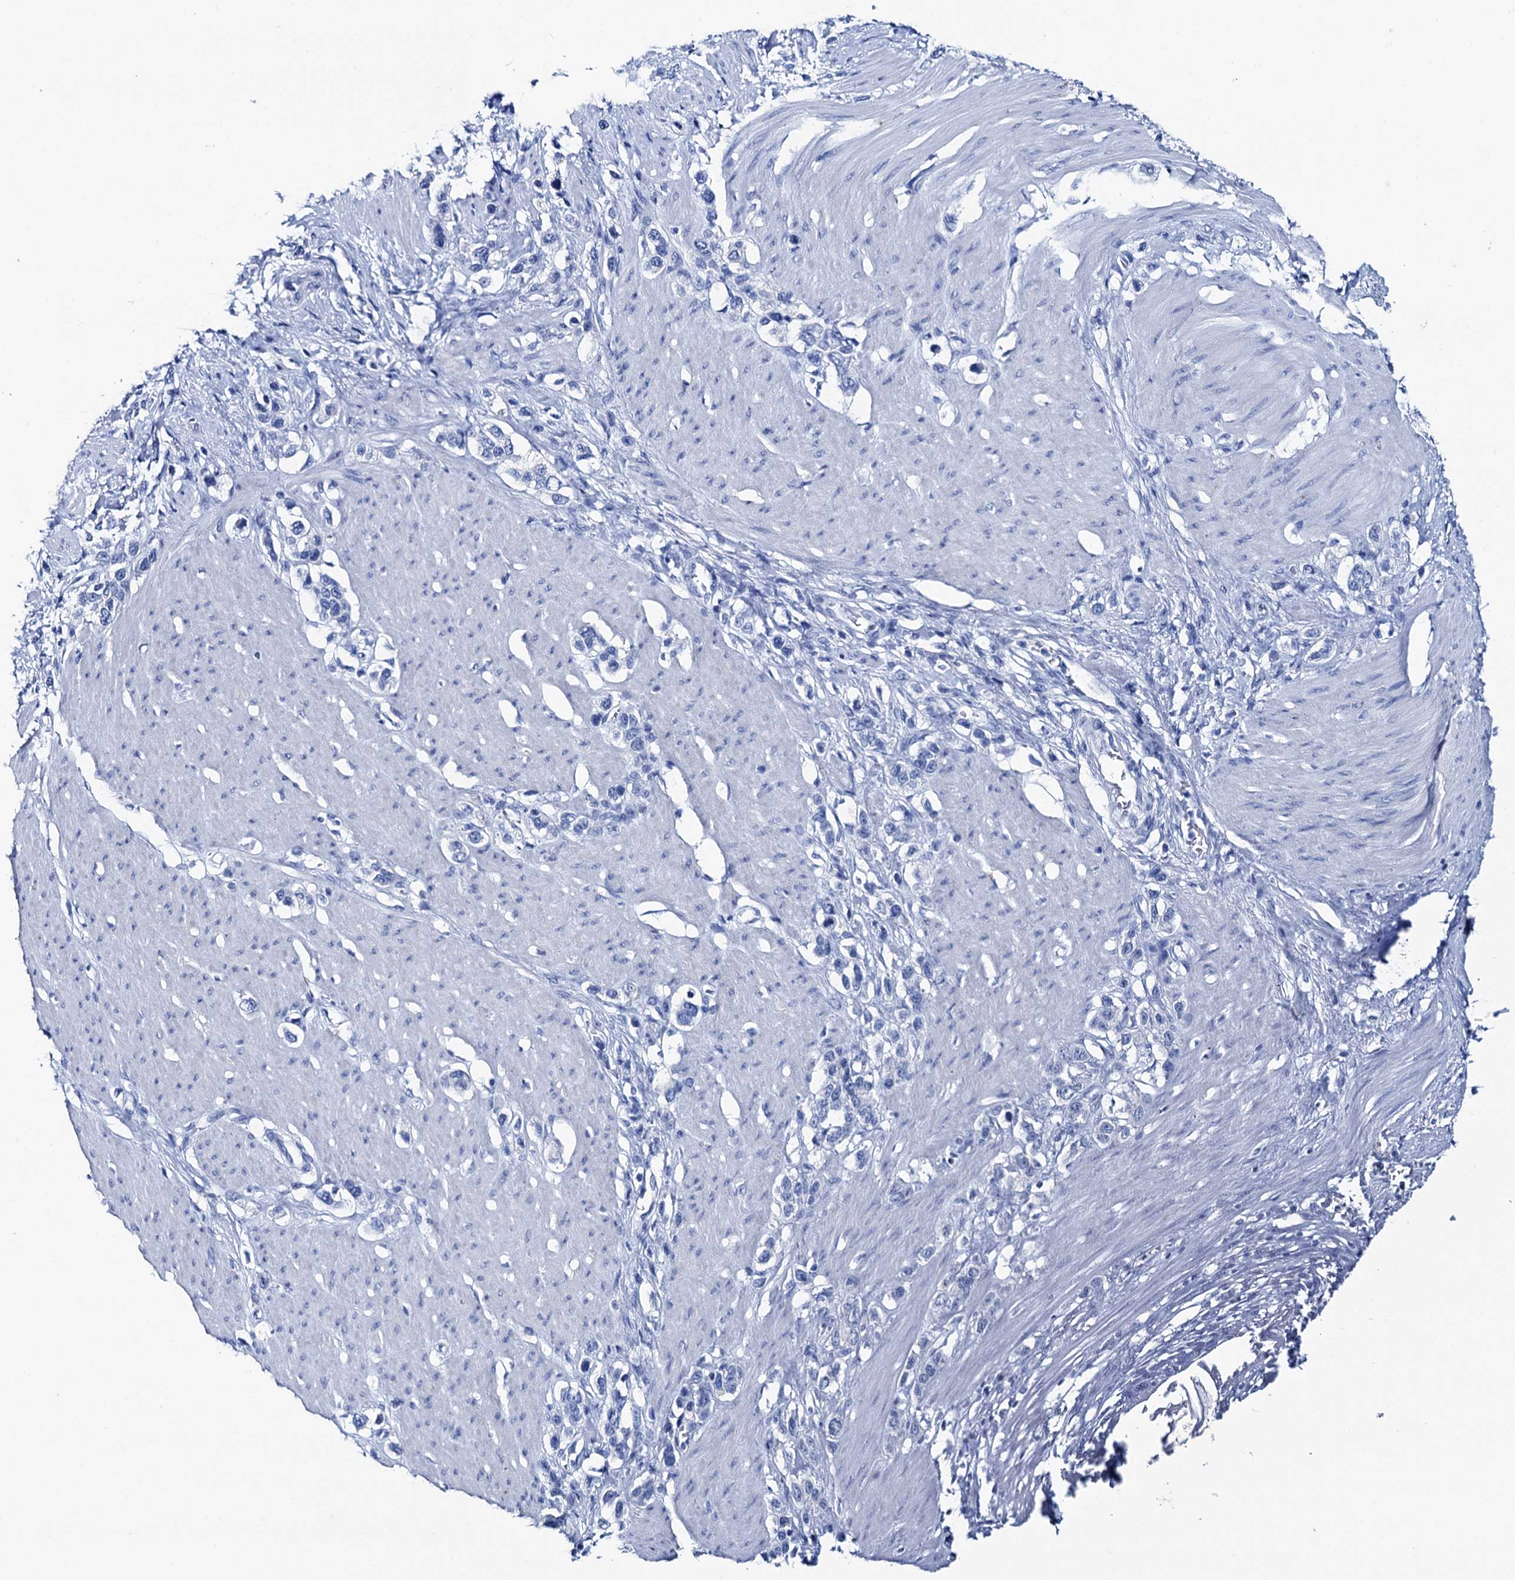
{"staining": {"intensity": "negative", "quantity": "none", "location": "none"}, "tissue": "stomach cancer", "cell_type": "Tumor cells", "image_type": "cancer", "snomed": [{"axis": "morphology", "description": "Adenocarcinoma, NOS"}, {"axis": "morphology", "description": "Adenocarcinoma, High grade"}, {"axis": "topography", "description": "Stomach, upper"}, {"axis": "topography", "description": "Stomach, lower"}], "caption": "Stomach cancer (high-grade adenocarcinoma) was stained to show a protein in brown. There is no significant positivity in tumor cells.", "gene": "BRINP1", "patient": {"sex": "female", "age": 65}}